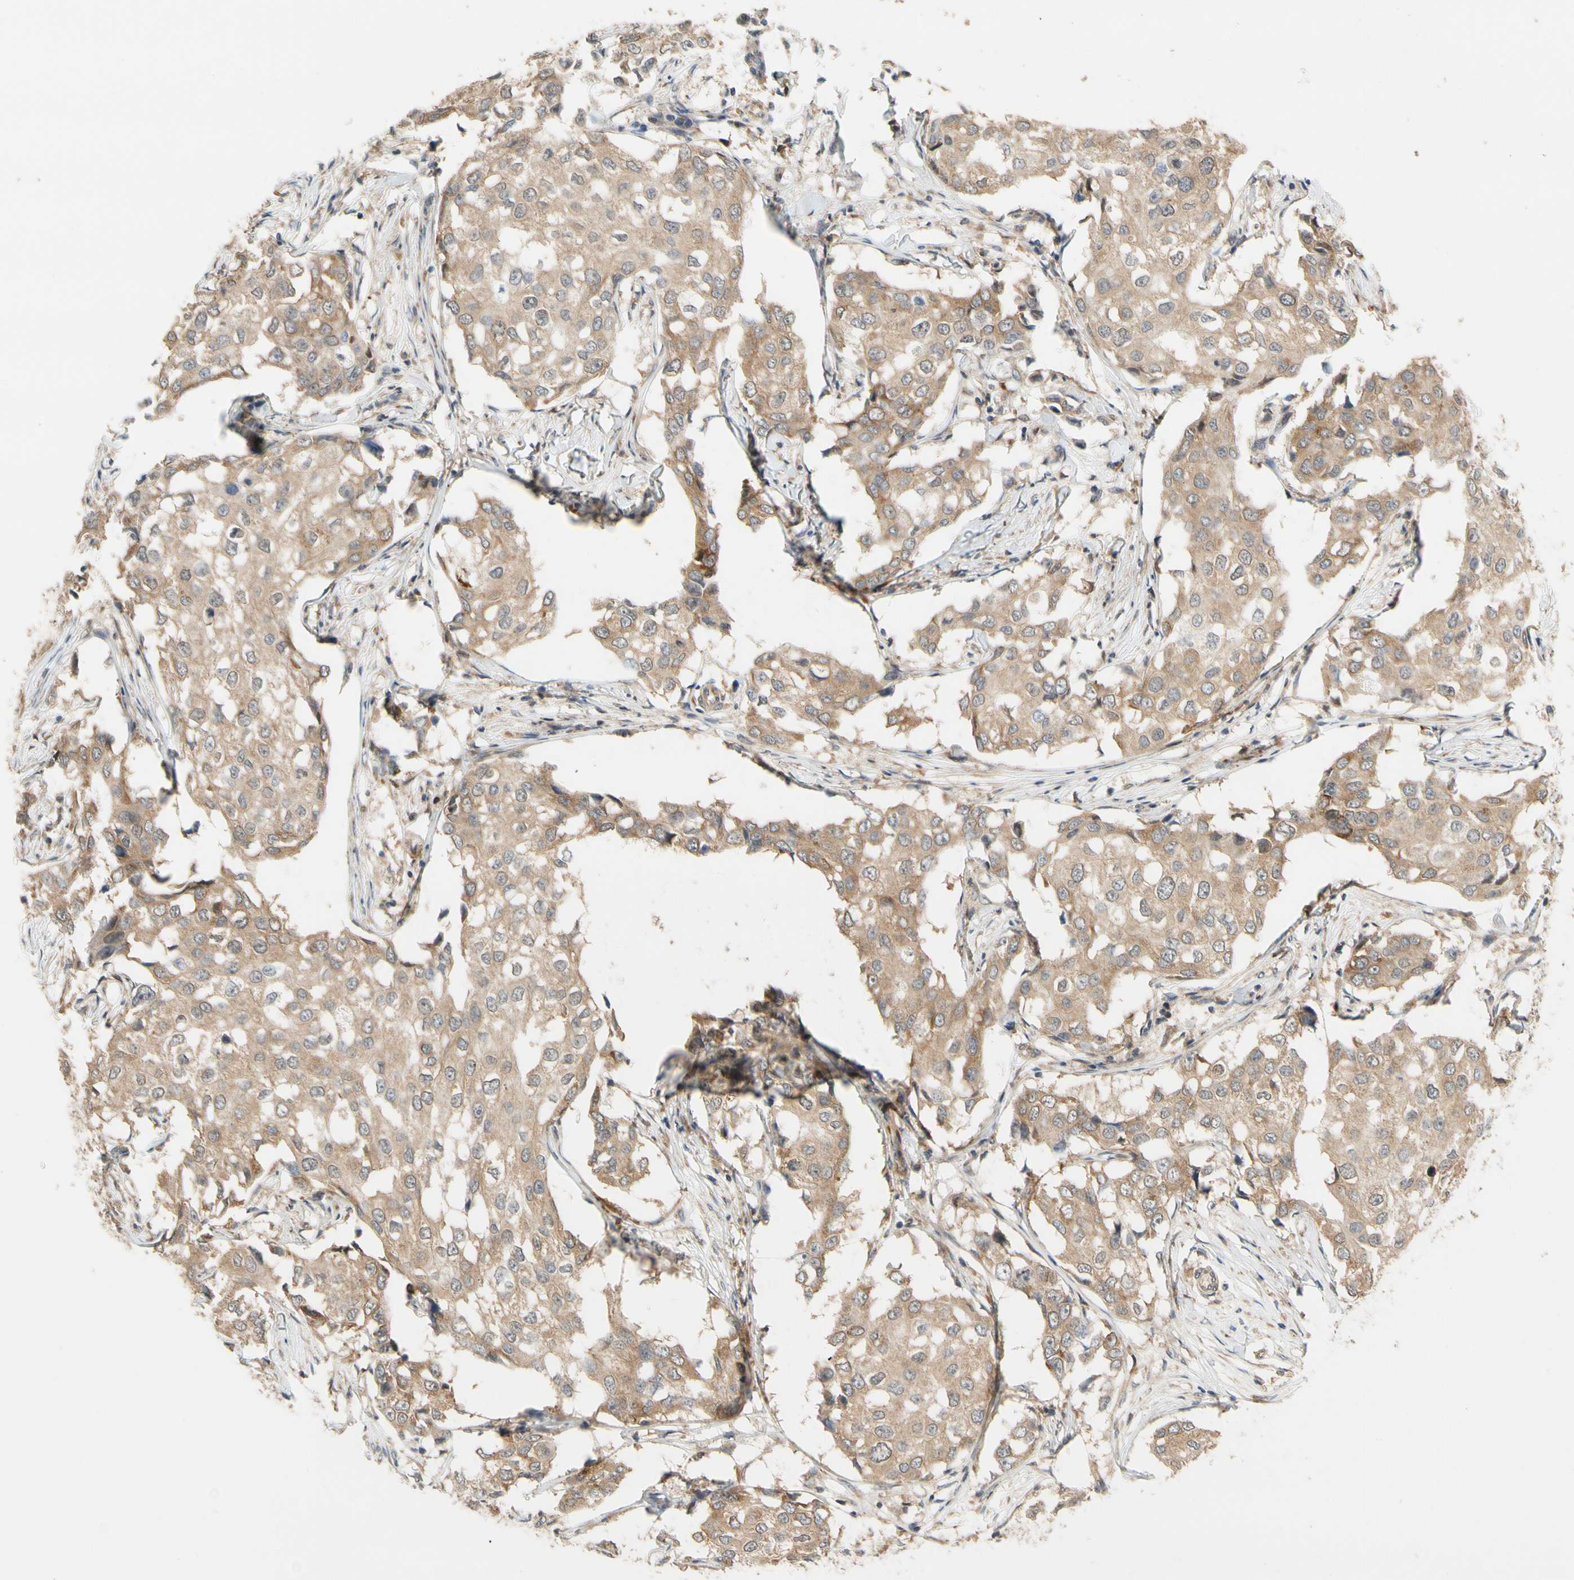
{"staining": {"intensity": "weak", "quantity": ">75%", "location": "cytoplasmic/membranous"}, "tissue": "breast cancer", "cell_type": "Tumor cells", "image_type": "cancer", "snomed": [{"axis": "morphology", "description": "Duct carcinoma"}, {"axis": "topography", "description": "Breast"}], "caption": "This histopathology image shows infiltrating ductal carcinoma (breast) stained with IHC to label a protein in brown. The cytoplasmic/membranous of tumor cells show weak positivity for the protein. Nuclei are counter-stained blue.", "gene": "ANKHD1", "patient": {"sex": "female", "age": 27}}